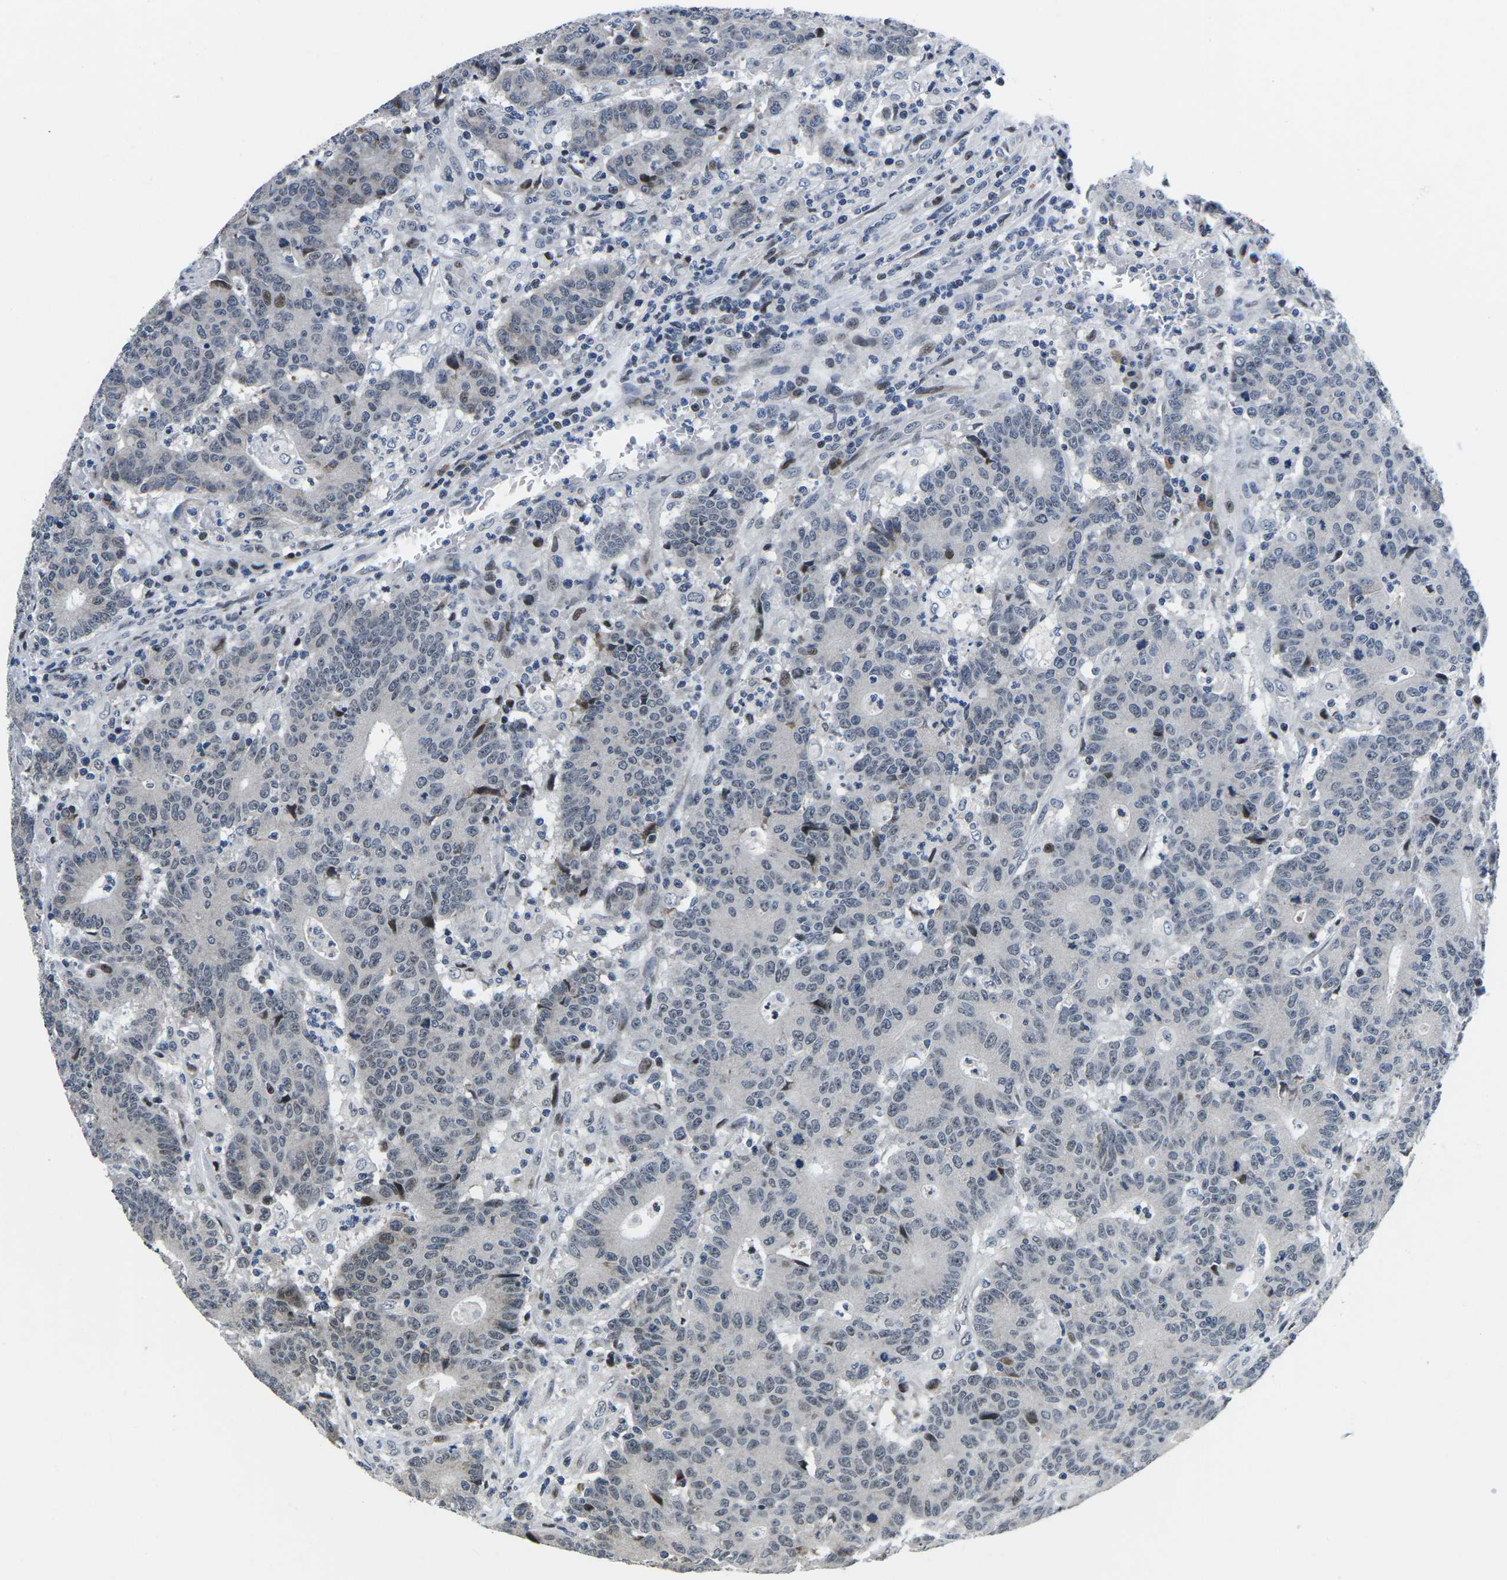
{"staining": {"intensity": "strong", "quantity": "<25%", "location": "nuclear"}, "tissue": "colorectal cancer", "cell_type": "Tumor cells", "image_type": "cancer", "snomed": [{"axis": "morphology", "description": "Normal tissue, NOS"}, {"axis": "morphology", "description": "Adenocarcinoma, NOS"}, {"axis": "topography", "description": "Colon"}], "caption": "Colorectal cancer stained with a brown dye displays strong nuclear positive expression in about <25% of tumor cells.", "gene": "CDC73", "patient": {"sex": "female", "age": 75}}